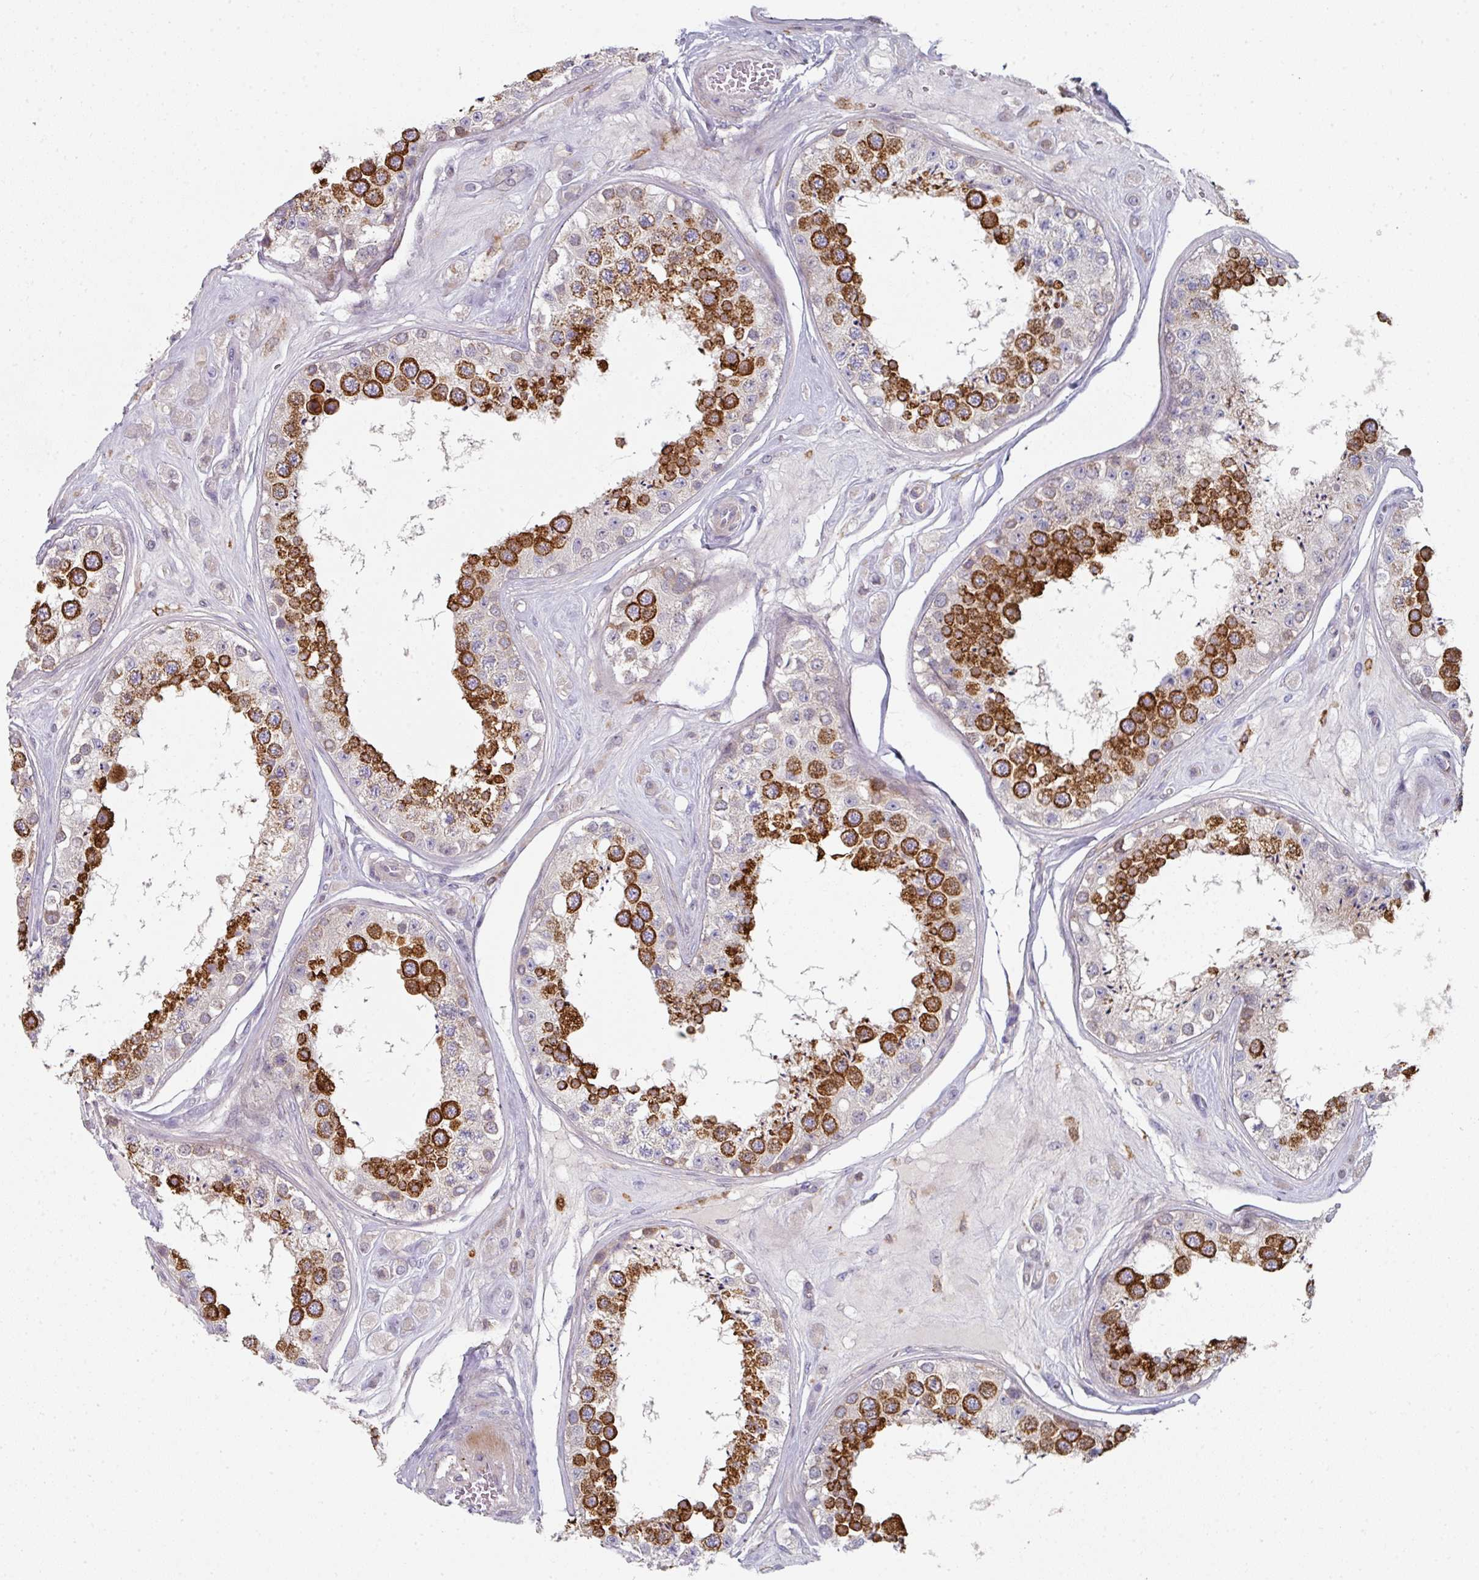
{"staining": {"intensity": "strong", "quantity": "25%-75%", "location": "cytoplasmic/membranous"}, "tissue": "testis", "cell_type": "Cells in seminiferous ducts", "image_type": "normal", "snomed": [{"axis": "morphology", "description": "Normal tissue, NOS"}, {"axis": "topography", "description": "Testis"}], "caption": "Protein positivity by immunohistochemistry (IHC) reveals strong cytoplasmic/membranous expression in approximately 25%-75% of cells in seminiferous ducts in unremarkable testis.", "gene": "WSB2", "patient": {"sex": "male", "age": 25}}